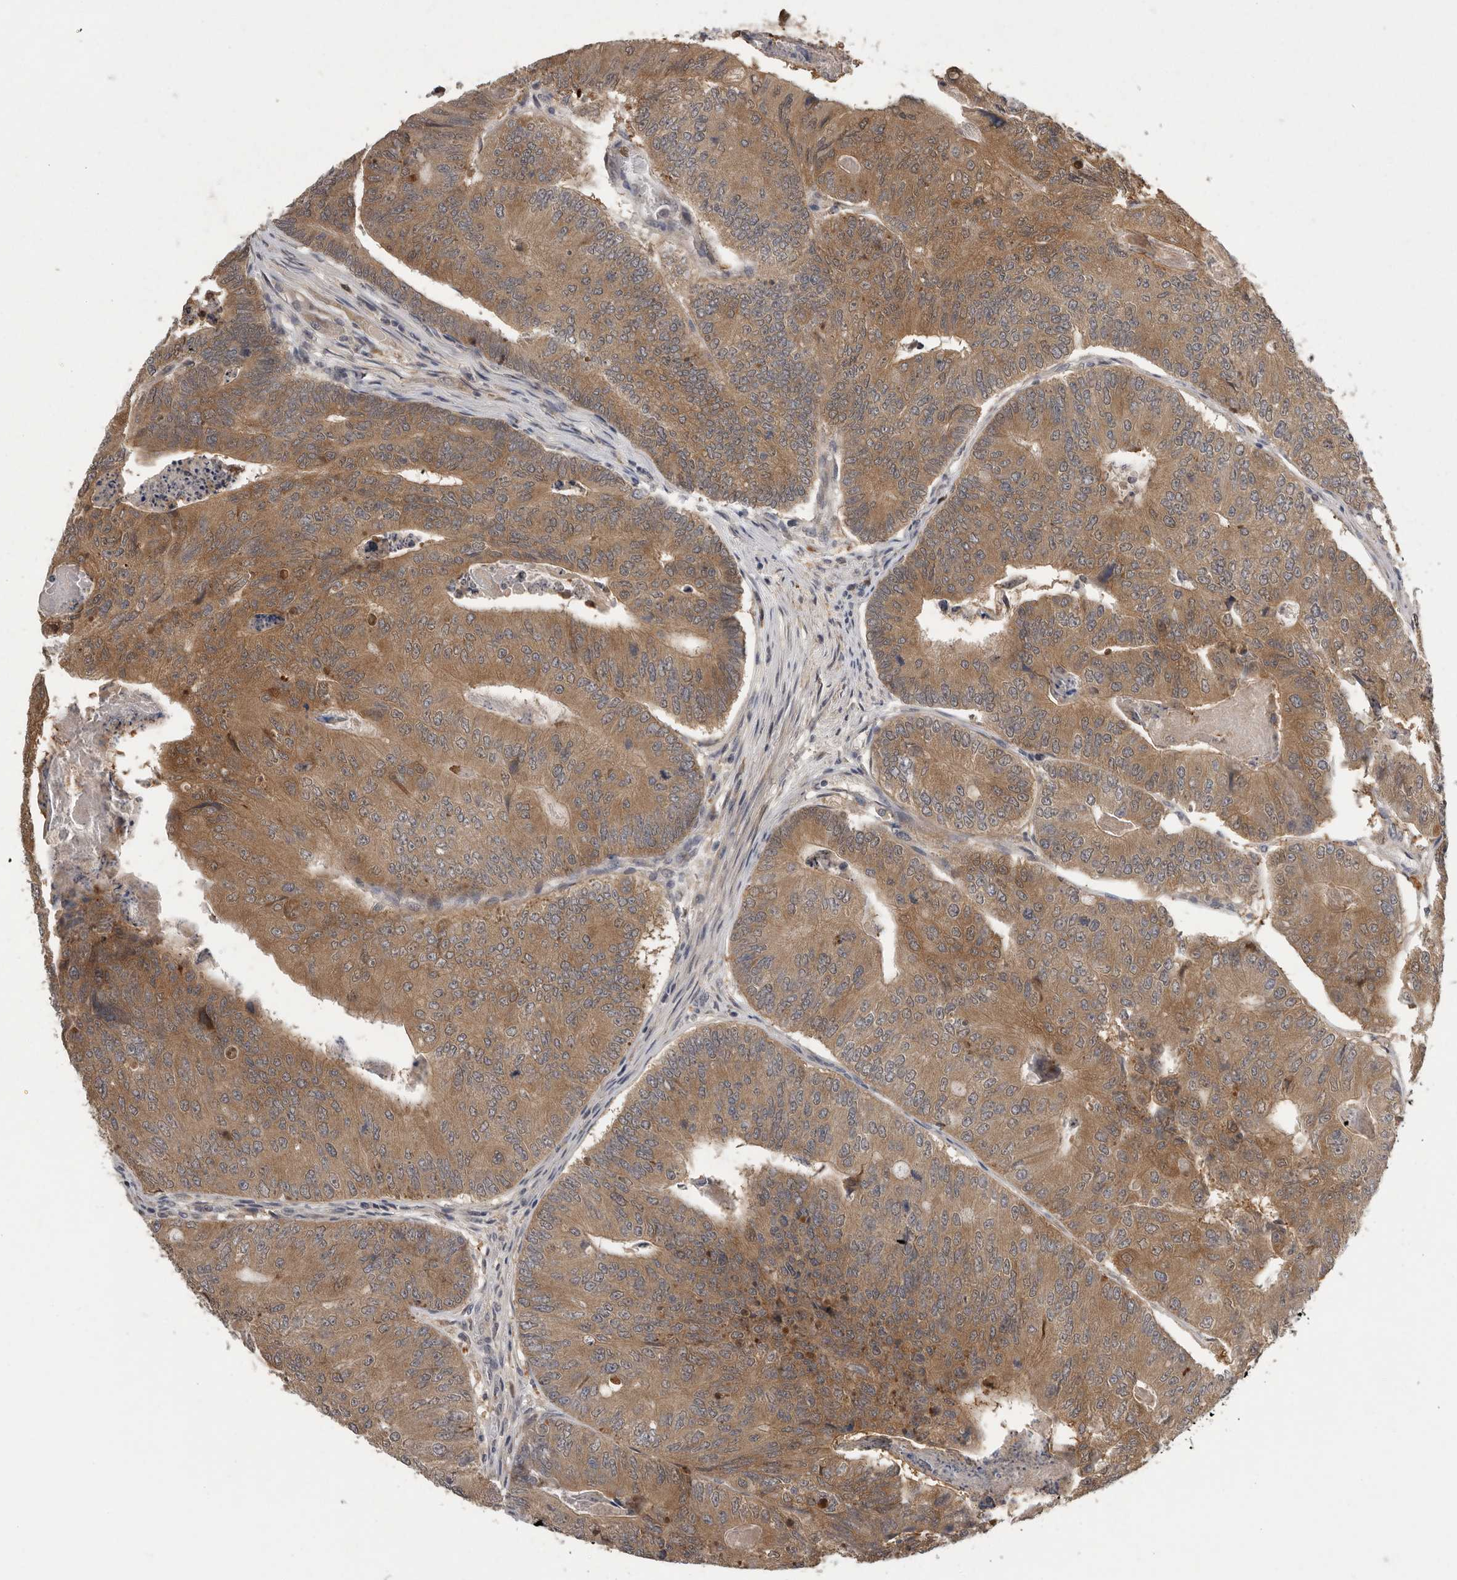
{"staining": {"intensity": "moderate", "quantity": ">75%", "location": "cytoplasmic/membranous"}, "tissue": "colorectal cancer", "cell_type": "Tumor cells", "image_type": "cancer", "snomed": [{"axis": "morphology", "description": "Adenocarcinoma, NOS"}, {"axis": "topography", "description": "Colon"}], "caption": "The image exhibits staining of colorectal cancer, revealing moderate cytoplasmic/membranous protein positivity (brown color) within tumor cells.", "gene": "RALGPS2", "patient": {"sex": "female", "age": 67}}